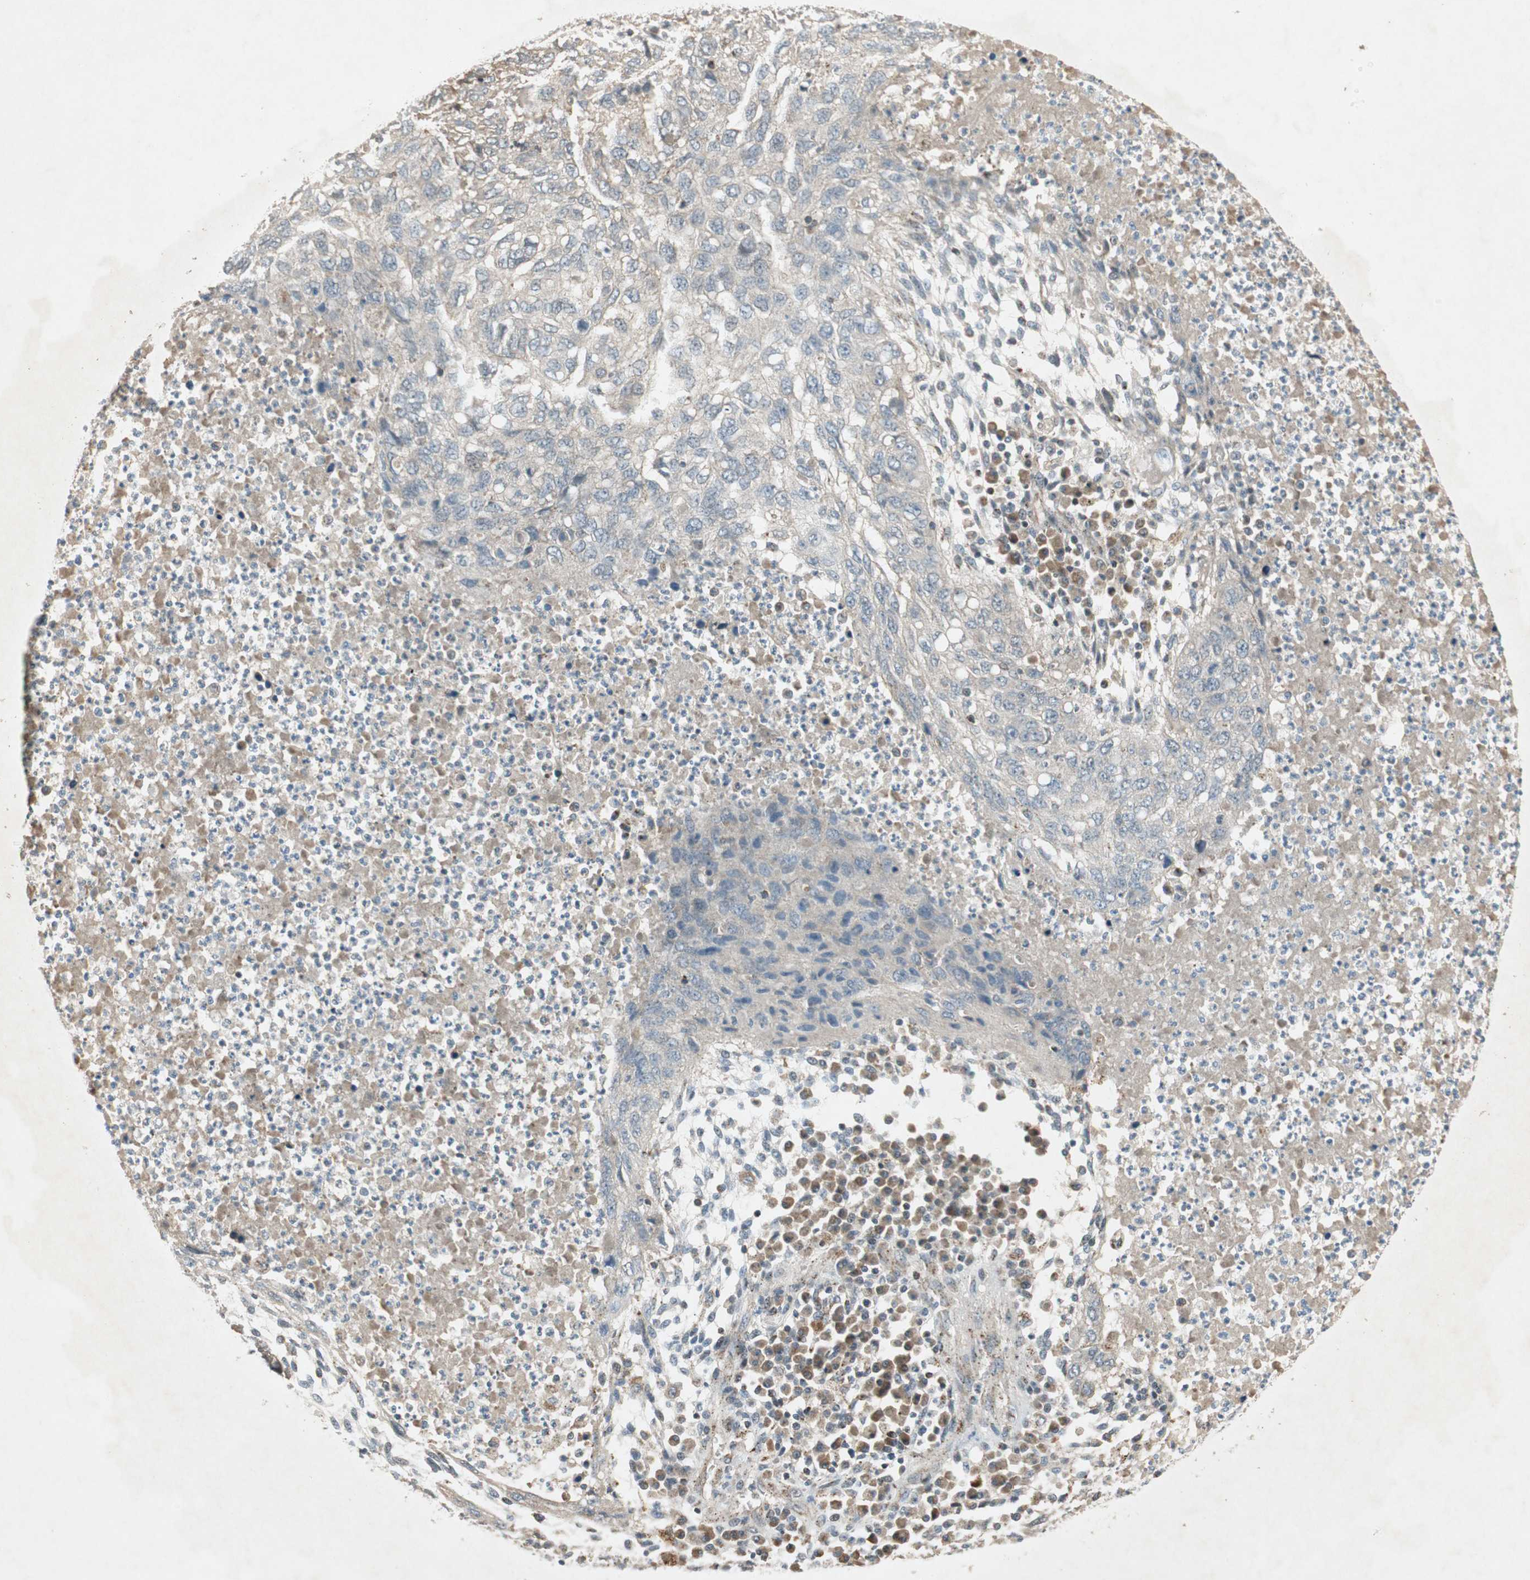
{"staining": {"intensity": "negative", "quantity": "none", "location": "none"}, "tissue": "lung cancer", "cell_type": "Tumor cells", "image_type": "cancer", "snomed": [{"axis": "morphology", "description": "Squamous cell carcinoma, NOS"}, {"axis": "topography", "description": "Lung"}], "caption": "There is no significant staining in tumor cells of lung cancer (squamous cell carcinoma).", "gene": "USP2", "patient": {"sex": "female", "age": 63}}